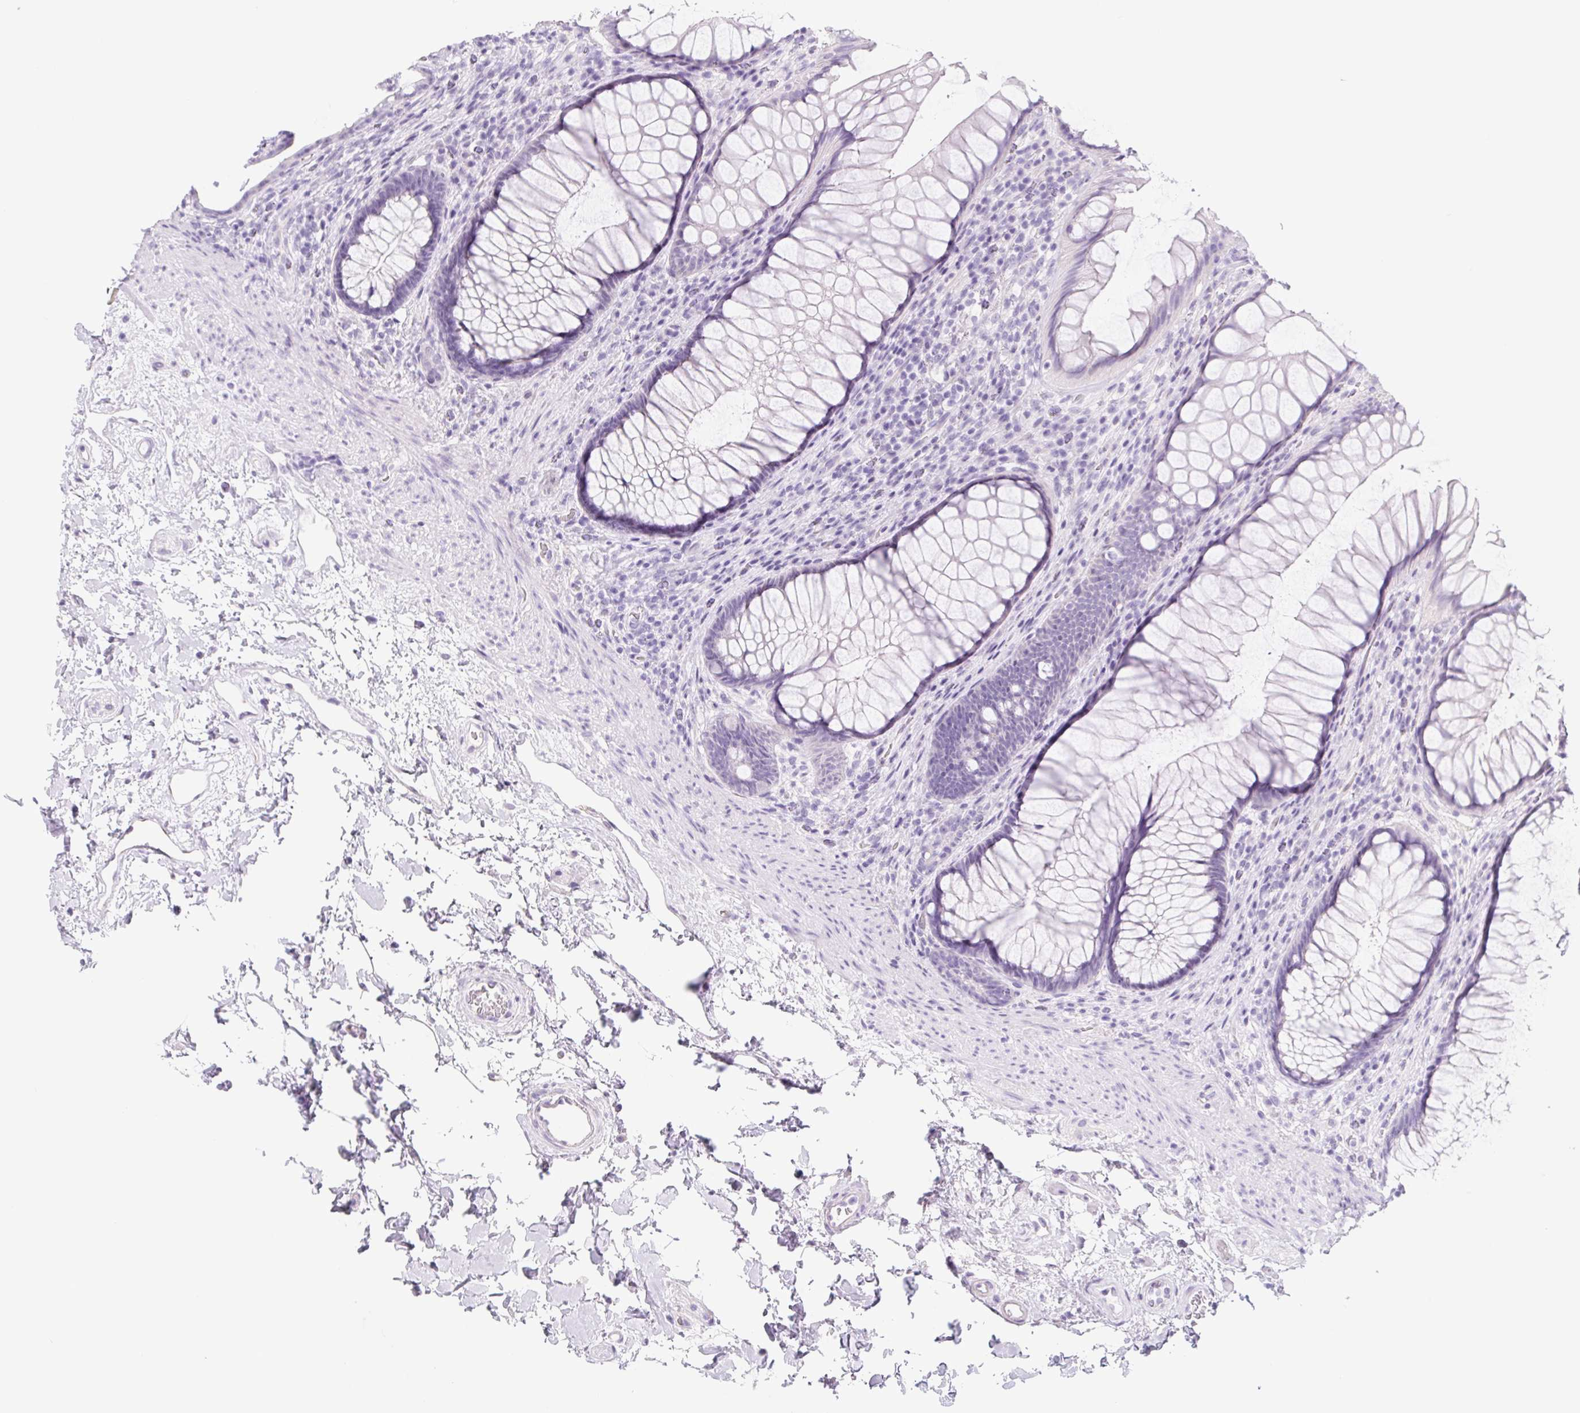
{"staining": {"intensity": "negative", "quantity": "none", "location": "none"}, "tissue": "rectum", "cell_type": "Glandular cells", "image_type": "normal", "snomed": [{"axis": "morphology", "description": "Normal tissue, NOS"}, {"axis": "topography", "description": "Smooth muscle"}, {"axis": "topography", "description": "Rectum"}], "caption": "Rectum was stained to show a protein in brown. There is no significant positivity in glandular cells. Nuclei are stained in blue.", "gene": "CYP21A2", "patient": {"sex": "male", "age": 53}}